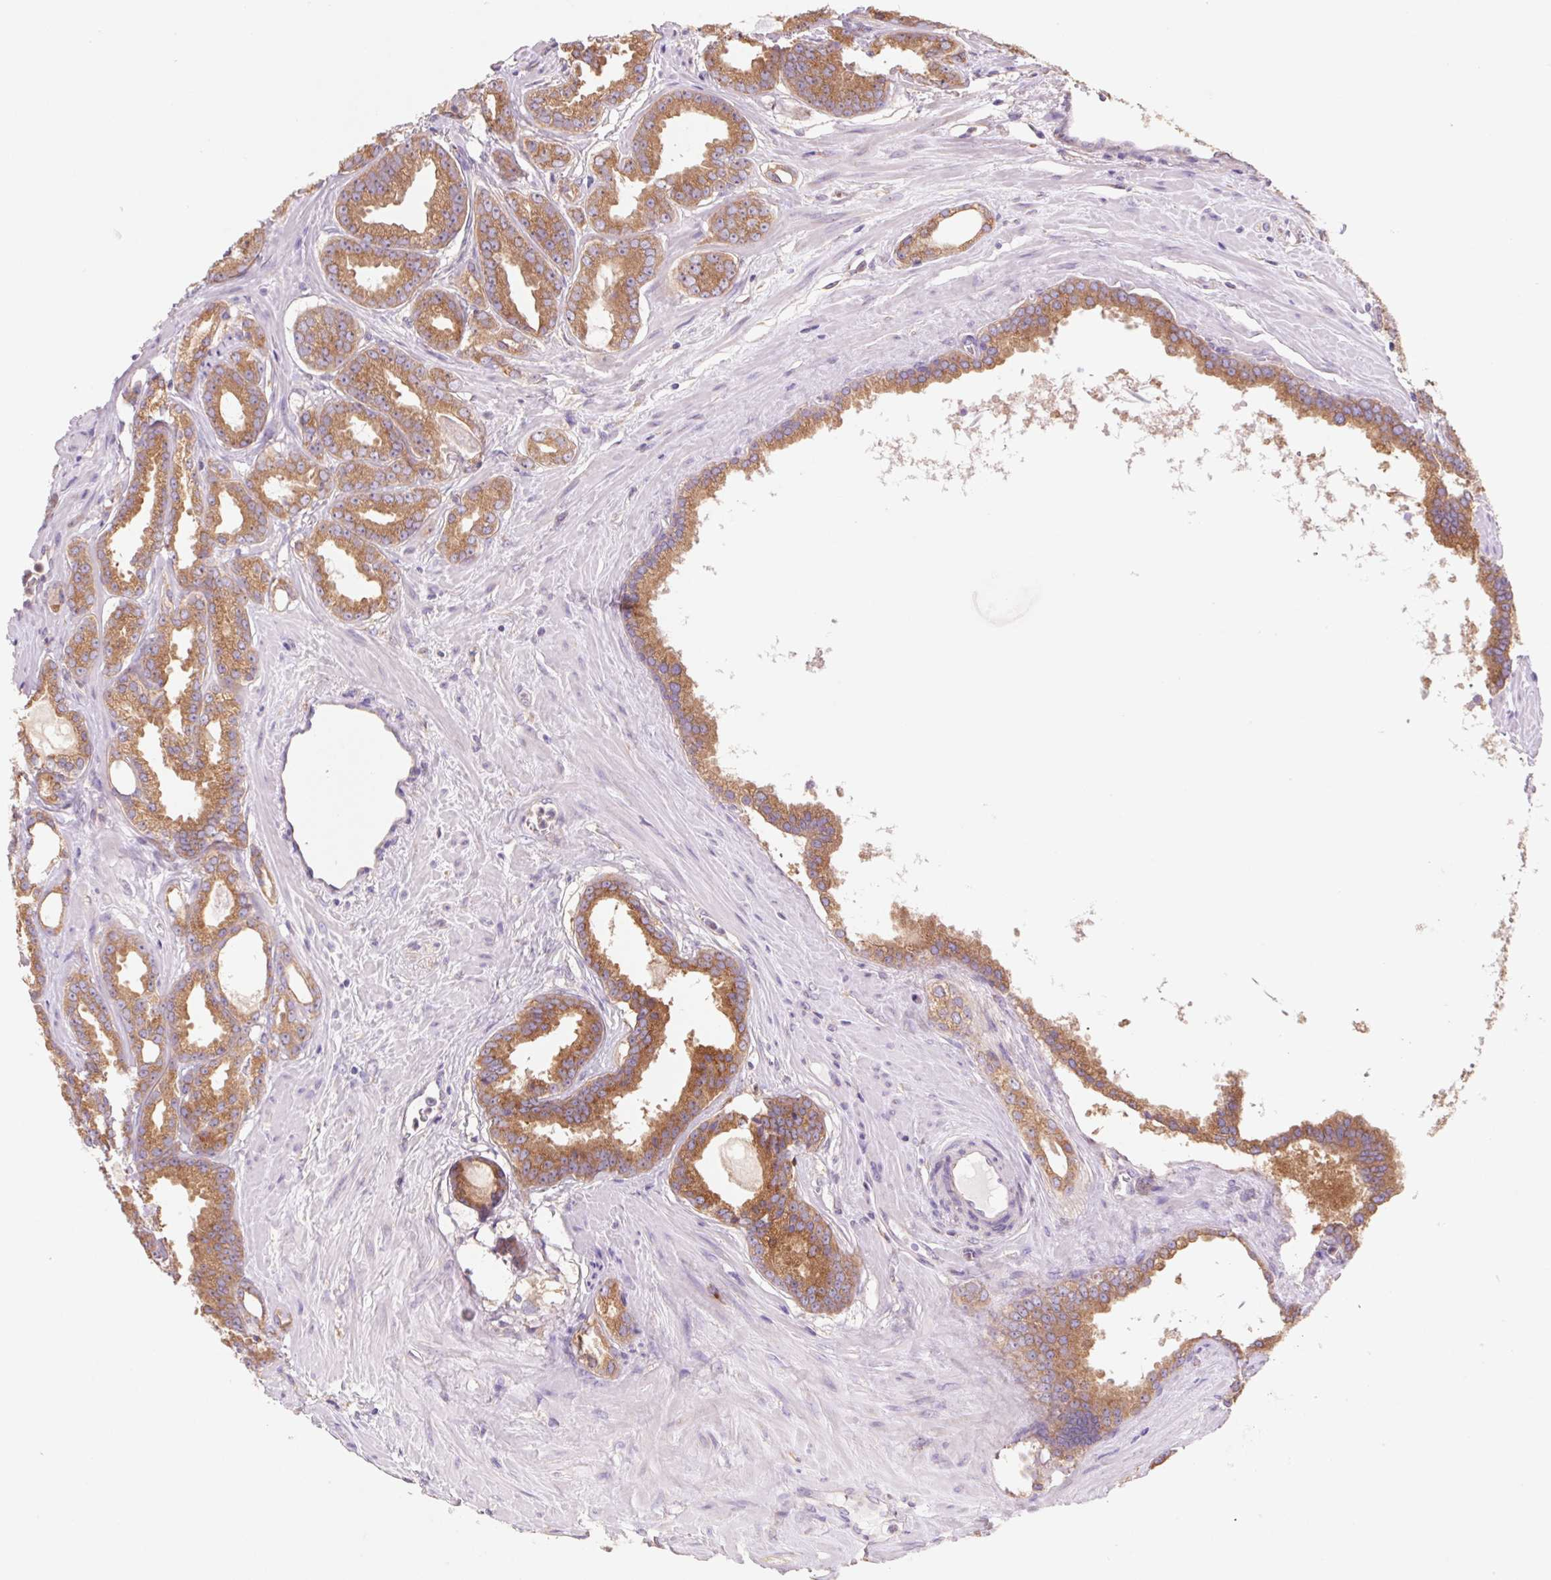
{"staining": {"intensity": "moderate", "quantity": ">75%", "location": "cytoplasmic/membranous"}, "tissue": "prostate cancer", "cell_type": "Tumor cells", "image_type": "cancer", "snomed": [{"axis": "morphology", "description": "Adenocarcinoma, Low grade"}, {"axis": "topography", "description": "Prostate"}], "caption": "Protein staining of prostate cancer tissue exhibits moderate cytoplasmic/membranous positivity in approximately >75% of tumor cells.", "gene": "RAB1A", "patient": {"sex": "male", "age": 65}}